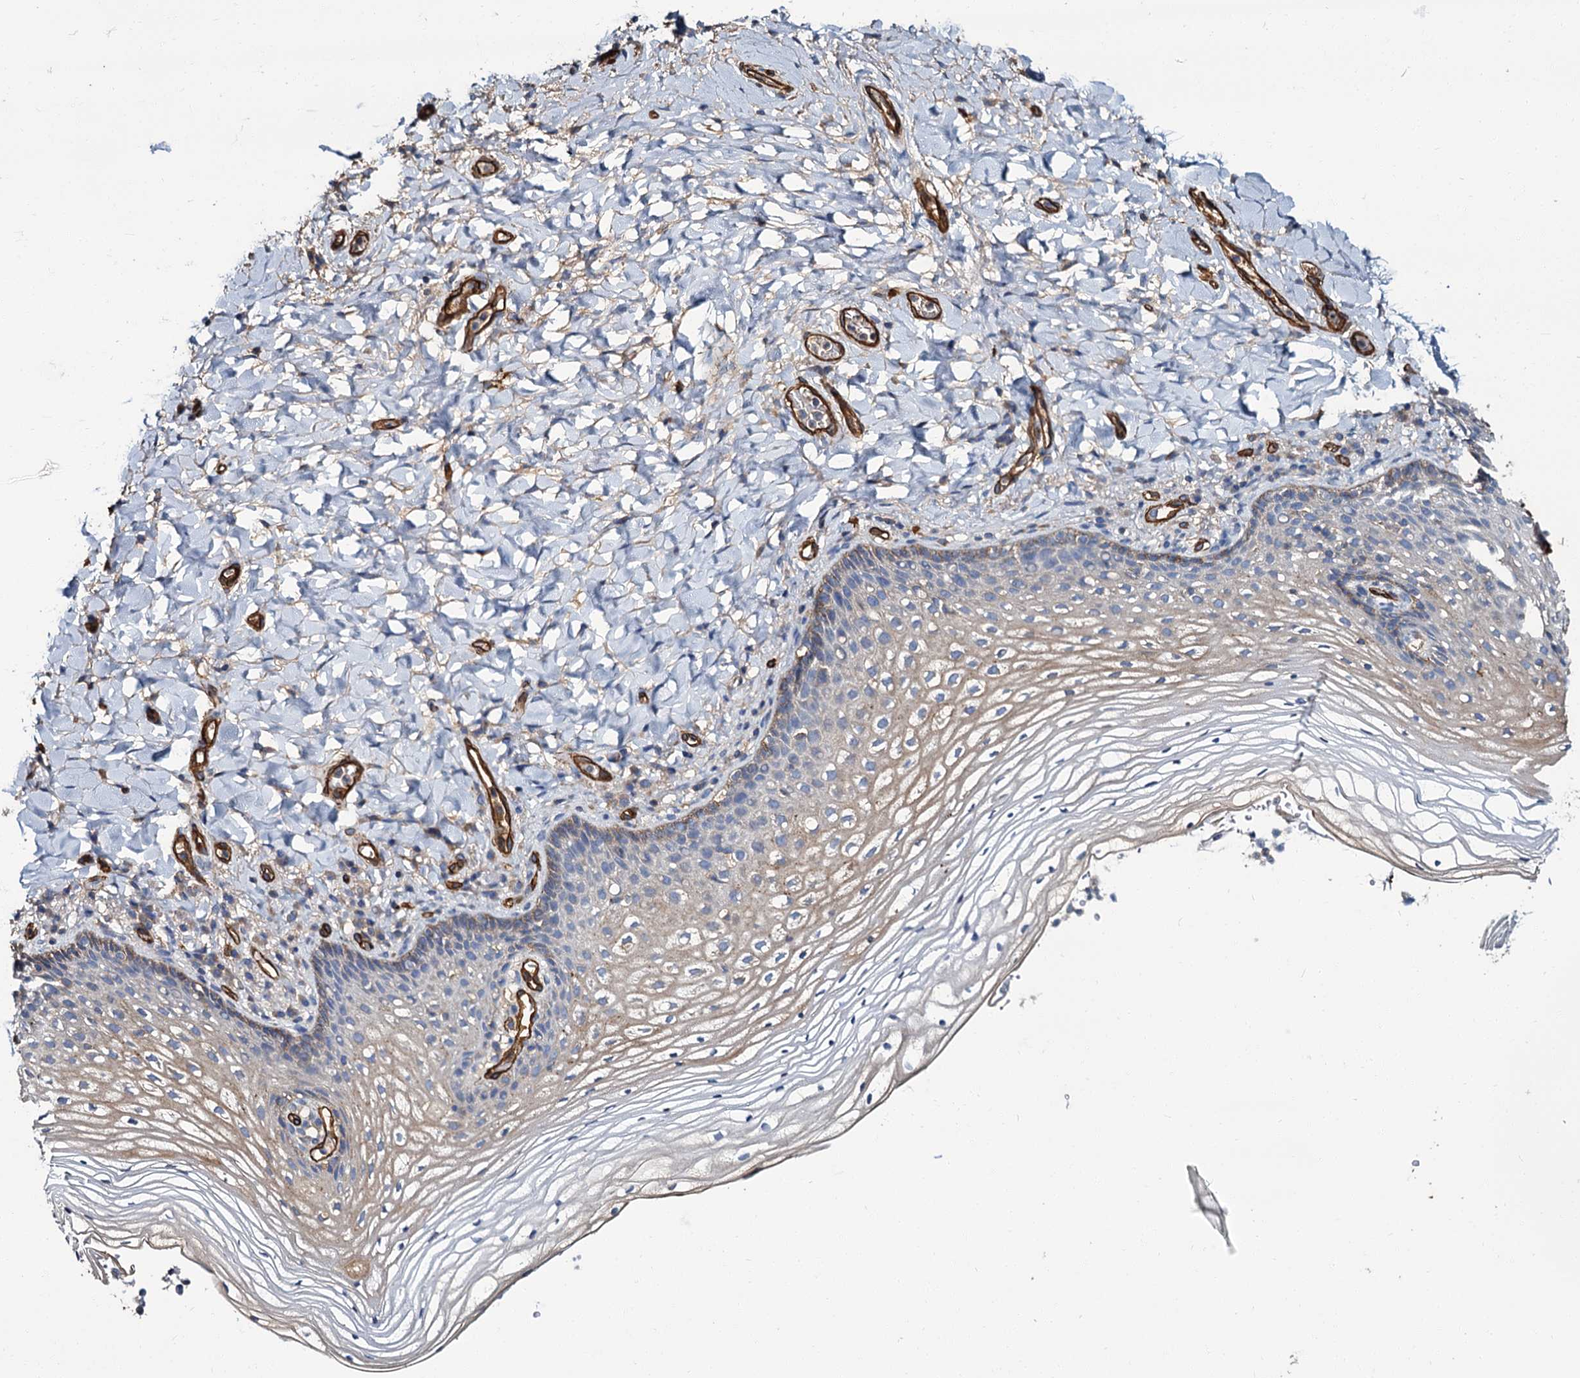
{"staining": {"intensity": "moderate", "quantity": "25%-75%", "location": "cytoplasmic/membranous"}, "tissue": "vagina", "cell_type": "Squamous epithelial cells", "image_type": "normal", "snomed": [{"axis": "morphology", "description": "Normal tissue, NOS"}, {"axis": "topography", "description": "Vagina"}], "caption": "Vagina stained with DAB (3,3'-diaminobenzidine) immunohistochemistry (IHC) displays medium levels of moderate cytoplasmic/membranous positivity in approximately 25%-75% of squamous epithelial cells.", "gene": "CACNA1C", "patient": {"sex": "female", "age": 60}}